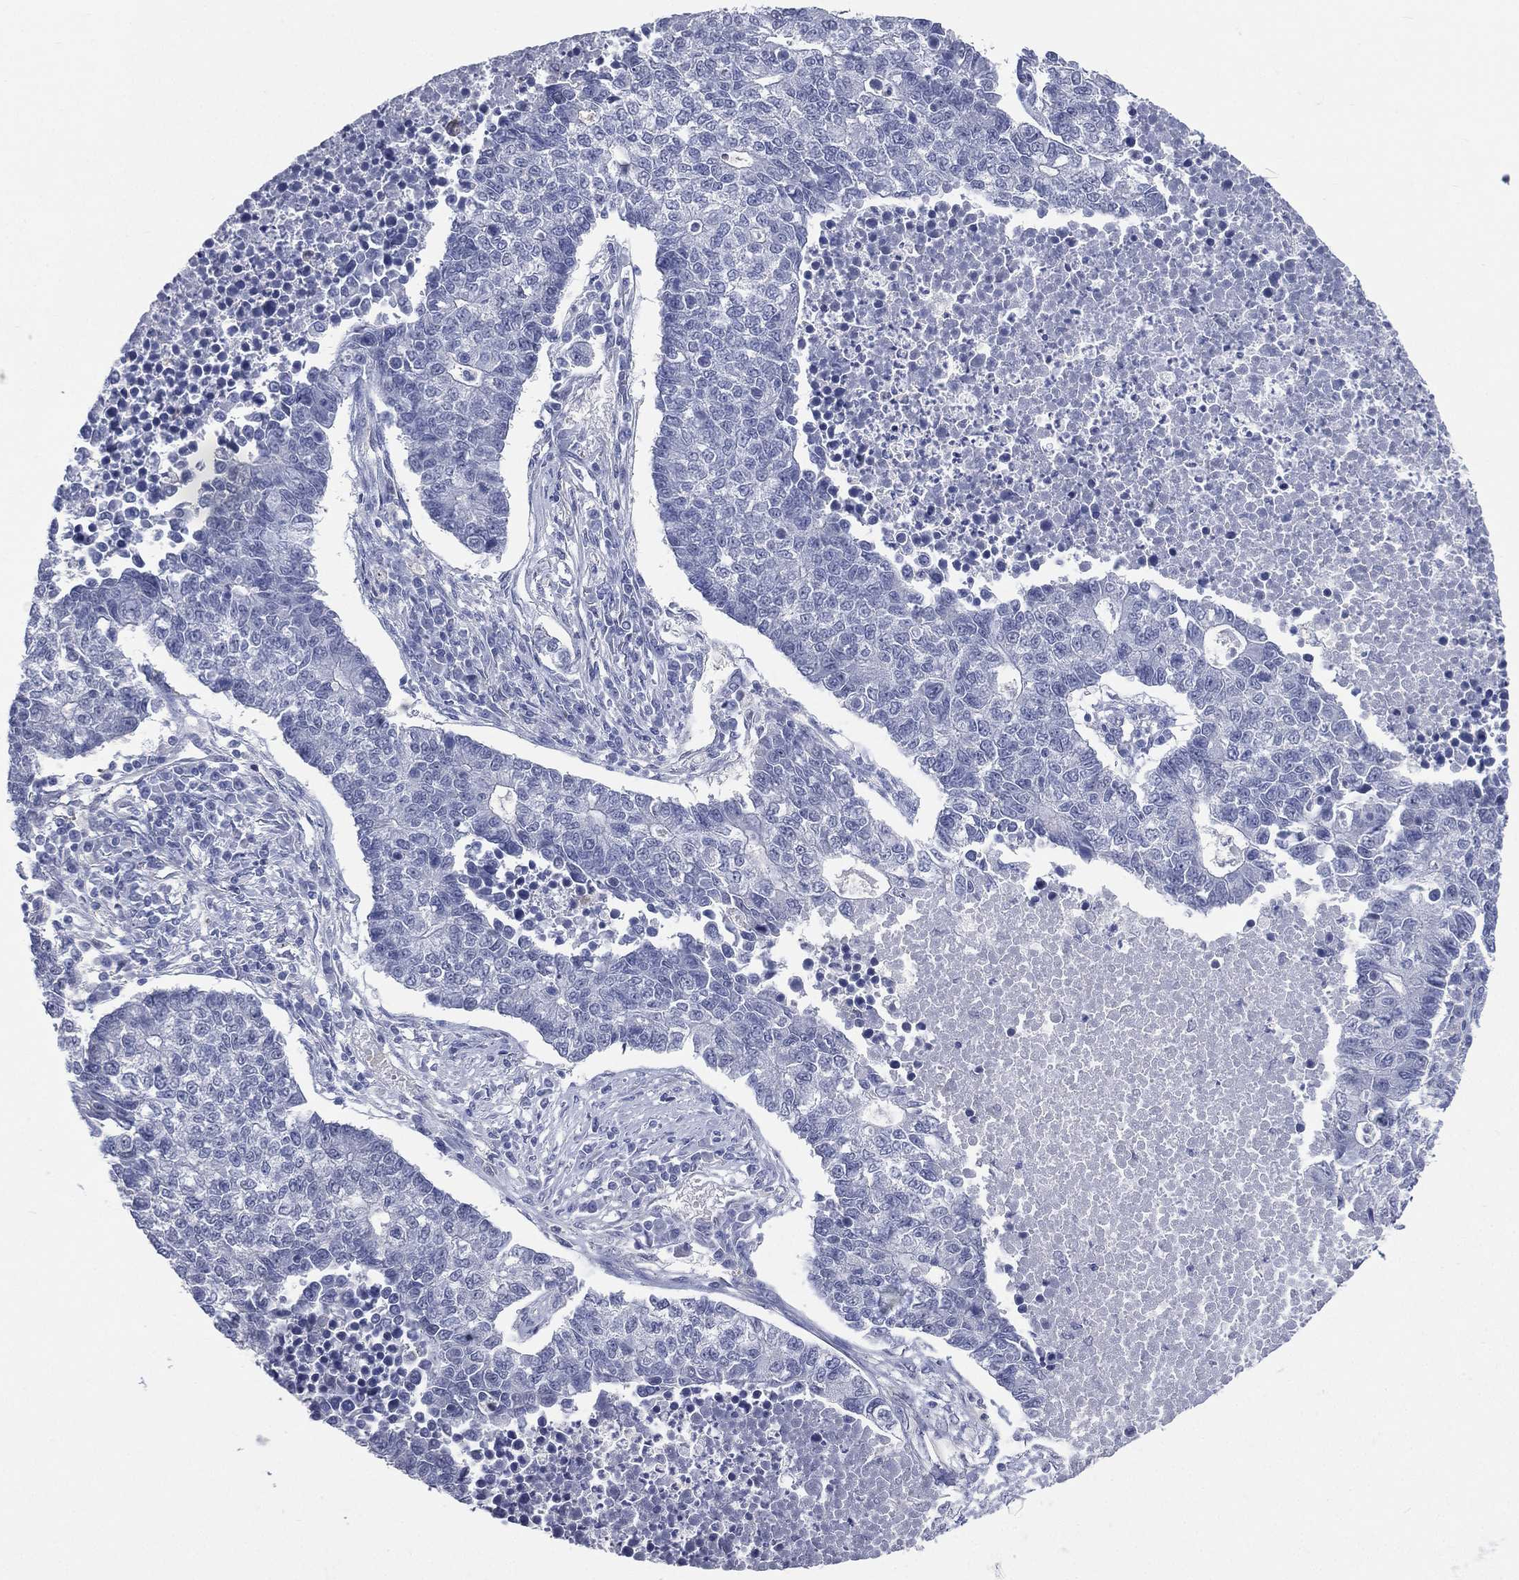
{"staining": {"intensity": "negative", "quantity": "none", "location": "none"}, "tissue": "lung cancer", "cell_type": "Tumor cells", "image_type": "cancer", "snomed": [{"axis": "morphology", "description": "Adenocarcinoma, NOS"}, {"axis": "topography", "description": "Lung"}], "caption": "The IHC image has no significant staining in tumor cells of lung cancer tissue.", "gene": "AKAP3", "patient": {"sex": "male", "age": 57}}